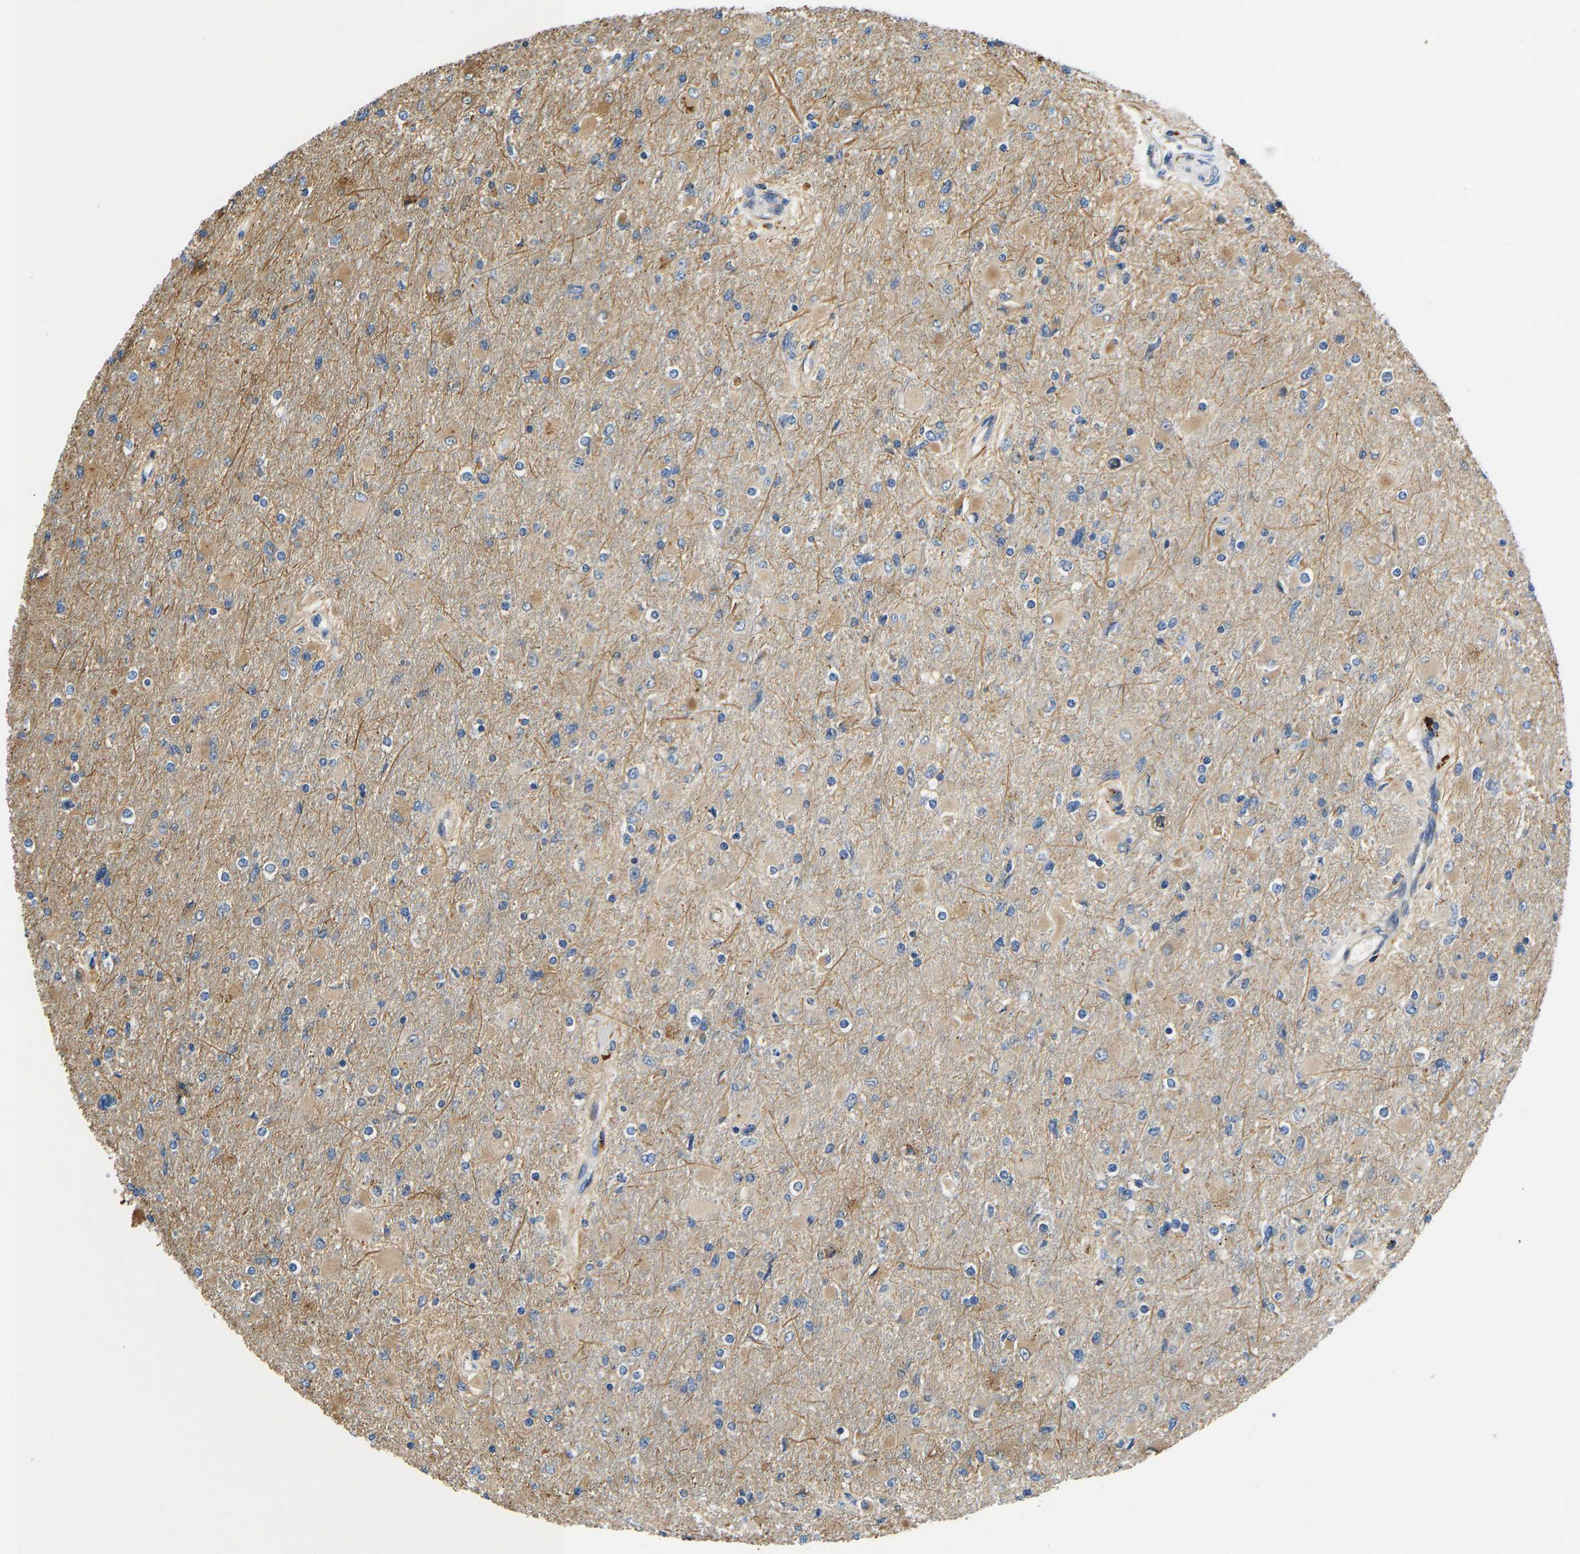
{"staining": {"intensity": "weak", "quantity": "25%-75%", "location": "cytoplasmic/membranous"}, "tissue": "glioma", "cell_type": "Tumor cells", "image_type": "cancer", "snomed": [{"axis": "morphology", "description": "Glioma, malignant, High grade"}, {"axis": "topography", "description": "Cerebral cortex"}], "caption": "Malignant high-grade glioma was stained to show a protein in brown. There is low levels of weak cytoplasmic/membranous staining in approximately 25%-75% of tumor cells.", "gene": "RESF1", "patient": {"sex": "female", "age": 36}}